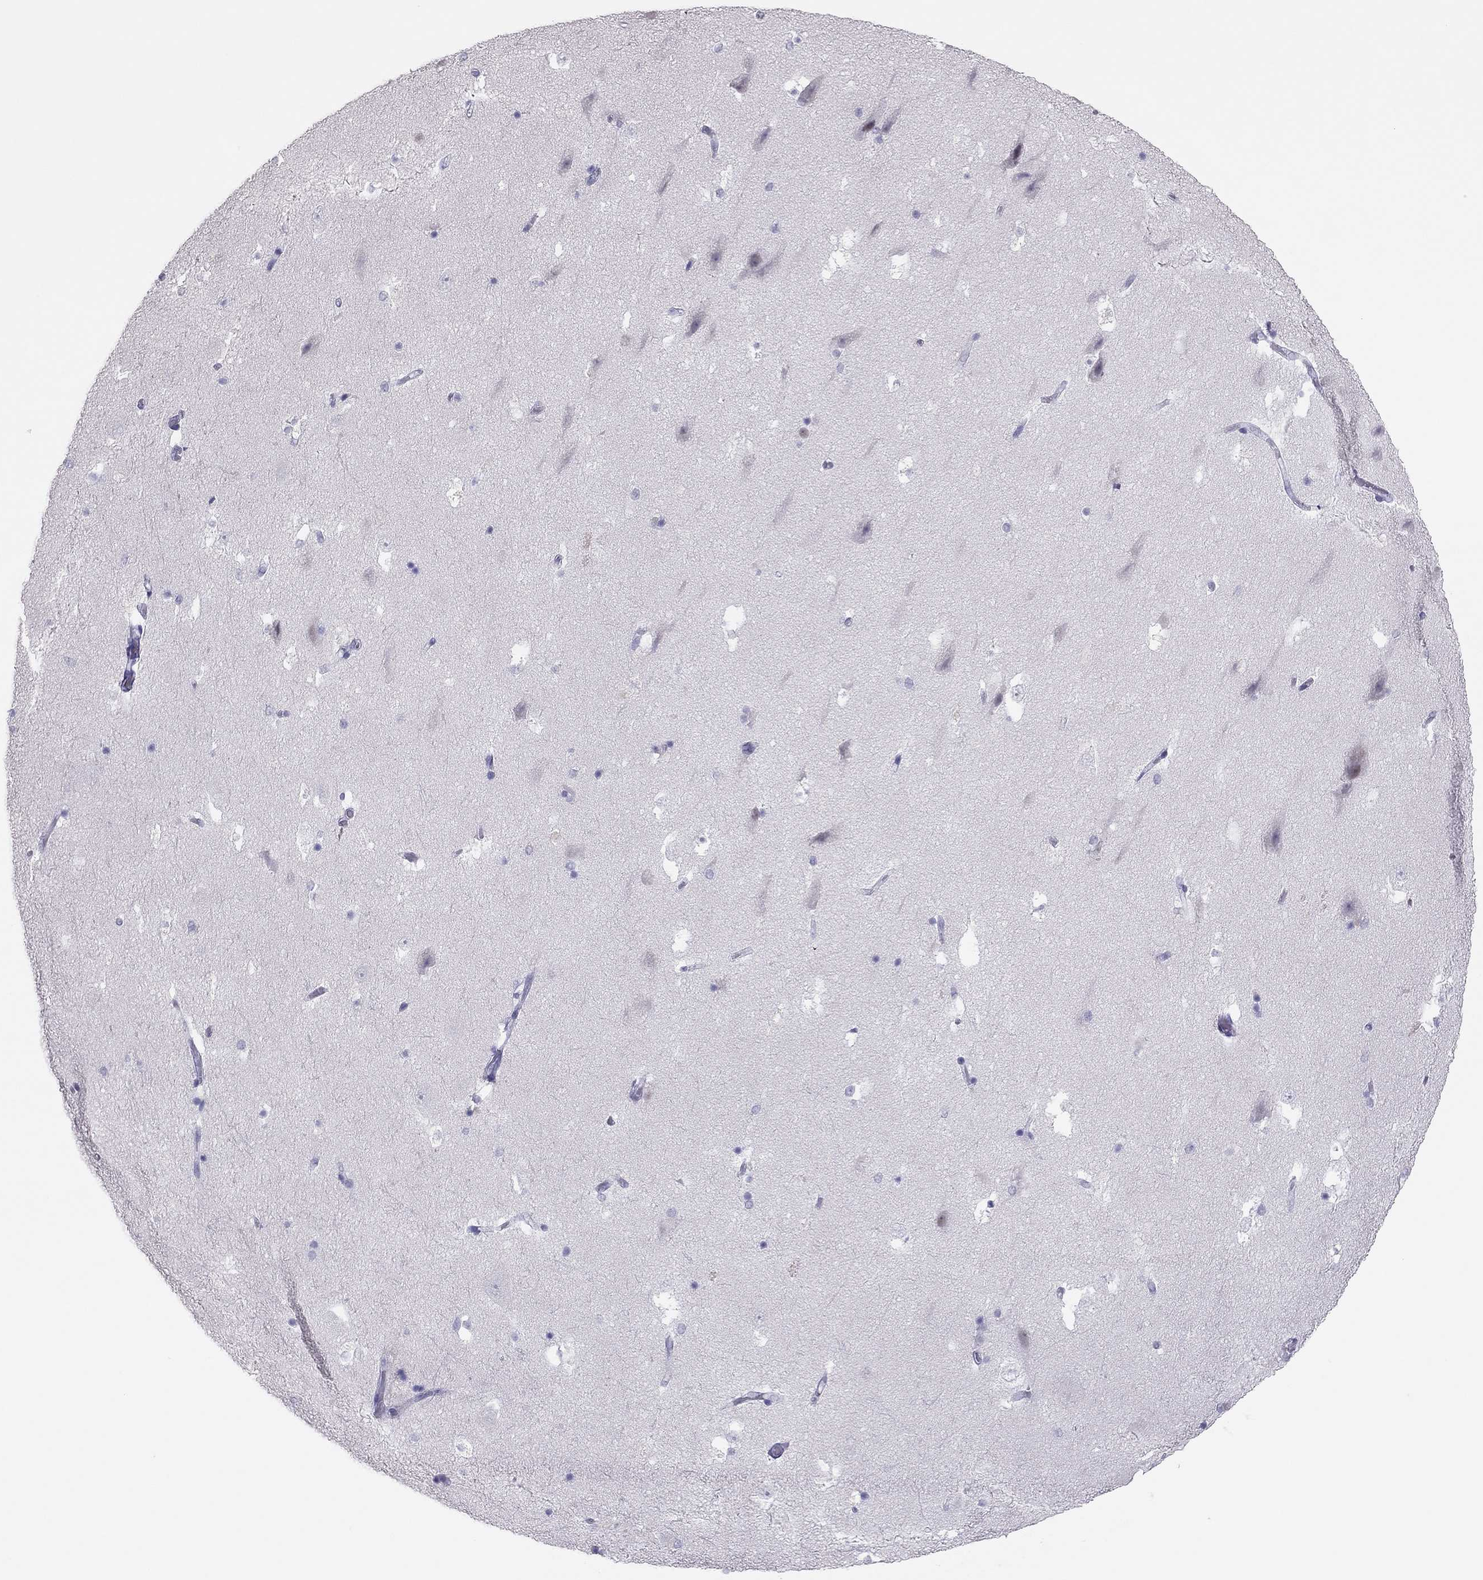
{"staining": {"intensity": "negative", "quantity": "none", "location": "none"}, "tissue": "hippocampus", "cell_type": "Glial cells", "image_type": "normal", "snomed": [{"axis": "morphology", "description": "Normal tissue, NOS"}, {"axis": "topography", "description": "Hippocampus"}], "caption": "Benign hippocampus was stained to show a protein in brown. There is no significant positivity in glial cells.", "gene": "PHOX2A", "patient": {"sex": "male", "age": 51}}